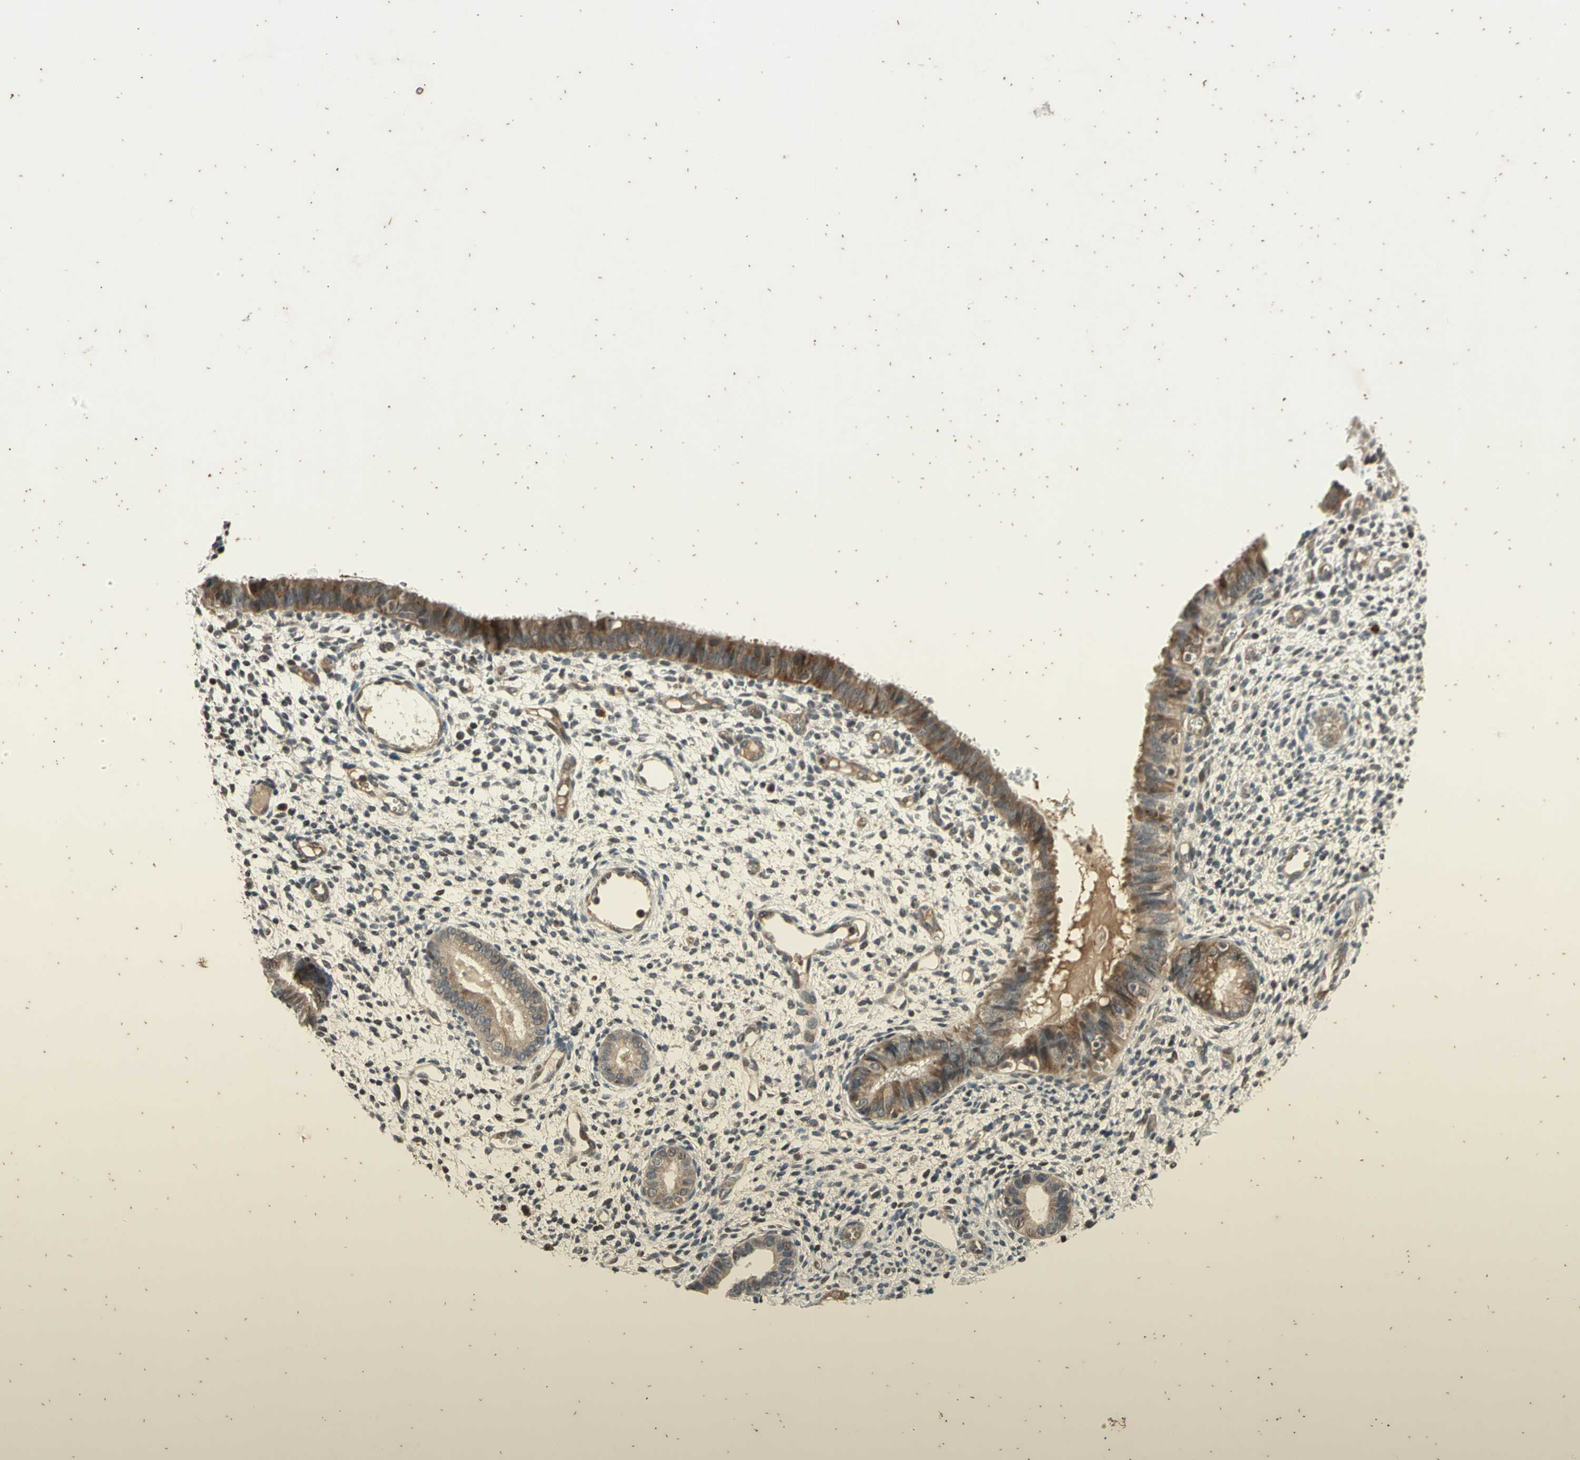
{"staining": {"intensity": "weak", "quantity": "<25%", "location": "cytoplasmic/membranous"}, "tissue": "endometrium", "cell_type": "Cells in endometrial stroma", "image_type": "normal", "snomed": [{"axis": "morphology", "description": "Normal tissue, NOS"}, {"axis": "topography", "description": "Endometrium"}], "caption": "Endometrium was stained to show a protein in brown. There is no significant staining in cells in endometrial stroma. (DAB IHC, high magnification).", "gene": "EFNB2", "patient": {"sex": "female", "age": 61}}